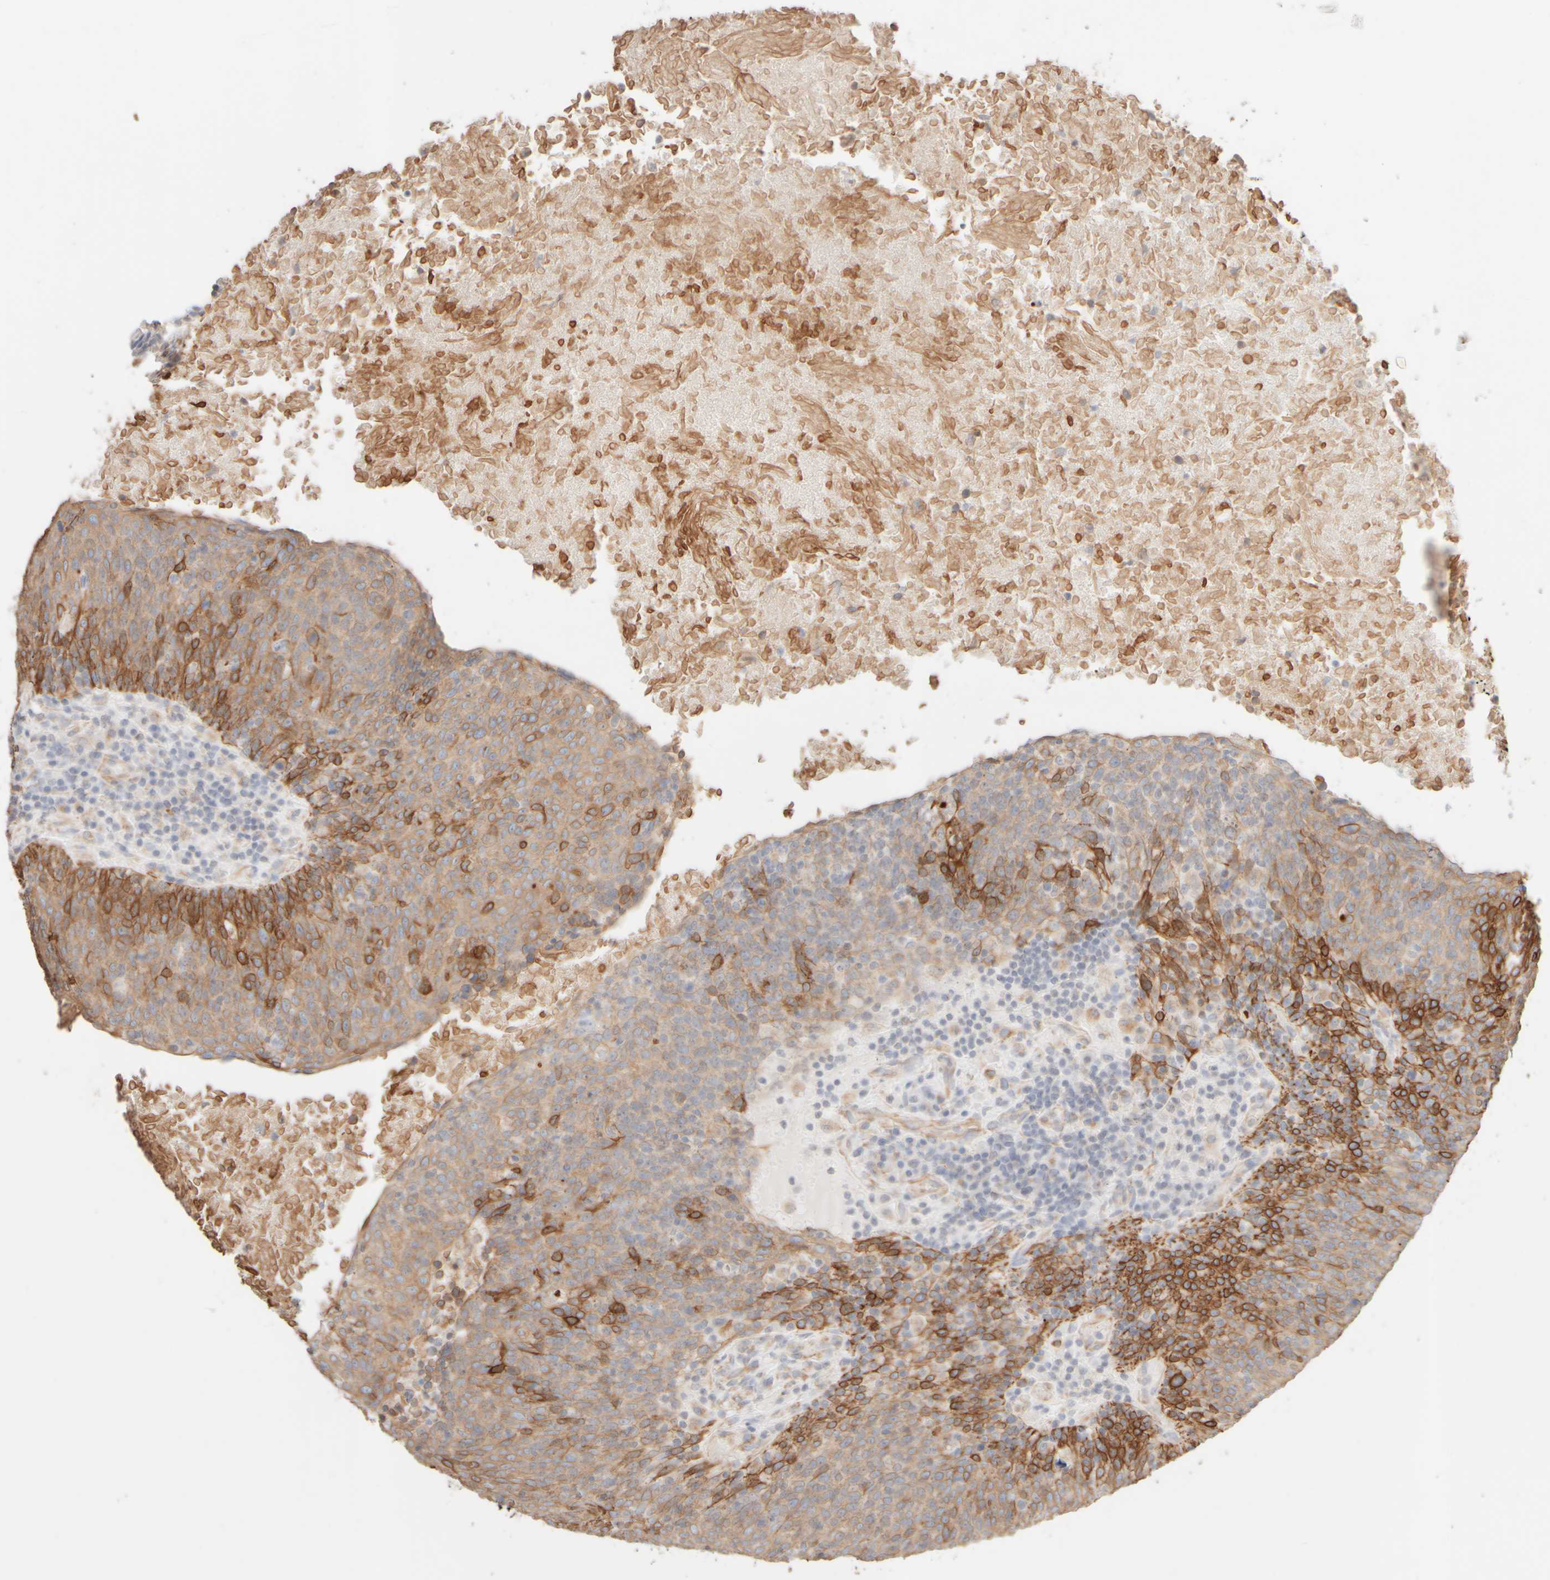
{"staining": {"intensity": "moderate", "quantity": "25%-75%", "location": "cytoplasmic/membranous"}, "tissue": "head and neck cancer", "cell_type": "Tumor cells", "image_type": "cancer", "snomed": [{"axis": "morphology", "description": "Squamous cell carcinoma, NOS"}, {"axis": "morphology", "description": "Squamous cell carcinoma, metastatic, NOS"}, {"axis": "topography", "description": "Lymph node"}, {"axis": "topography", "description": "Head-Neck"}], "caption": "A micrograph of human head and neck cancer (metastatic squamous cell carcinoma) stained for a protein exhibits moderate cytoplasmic/membranous brown staining in tumor cells. The staining was performed using DAB to visualize the protein expression in brown, while the nuclei were stained in blue with hematoxylin (Magnification: 20x).", "gene": "KRT15", "patient": {"sex": "male", "age": 62}}